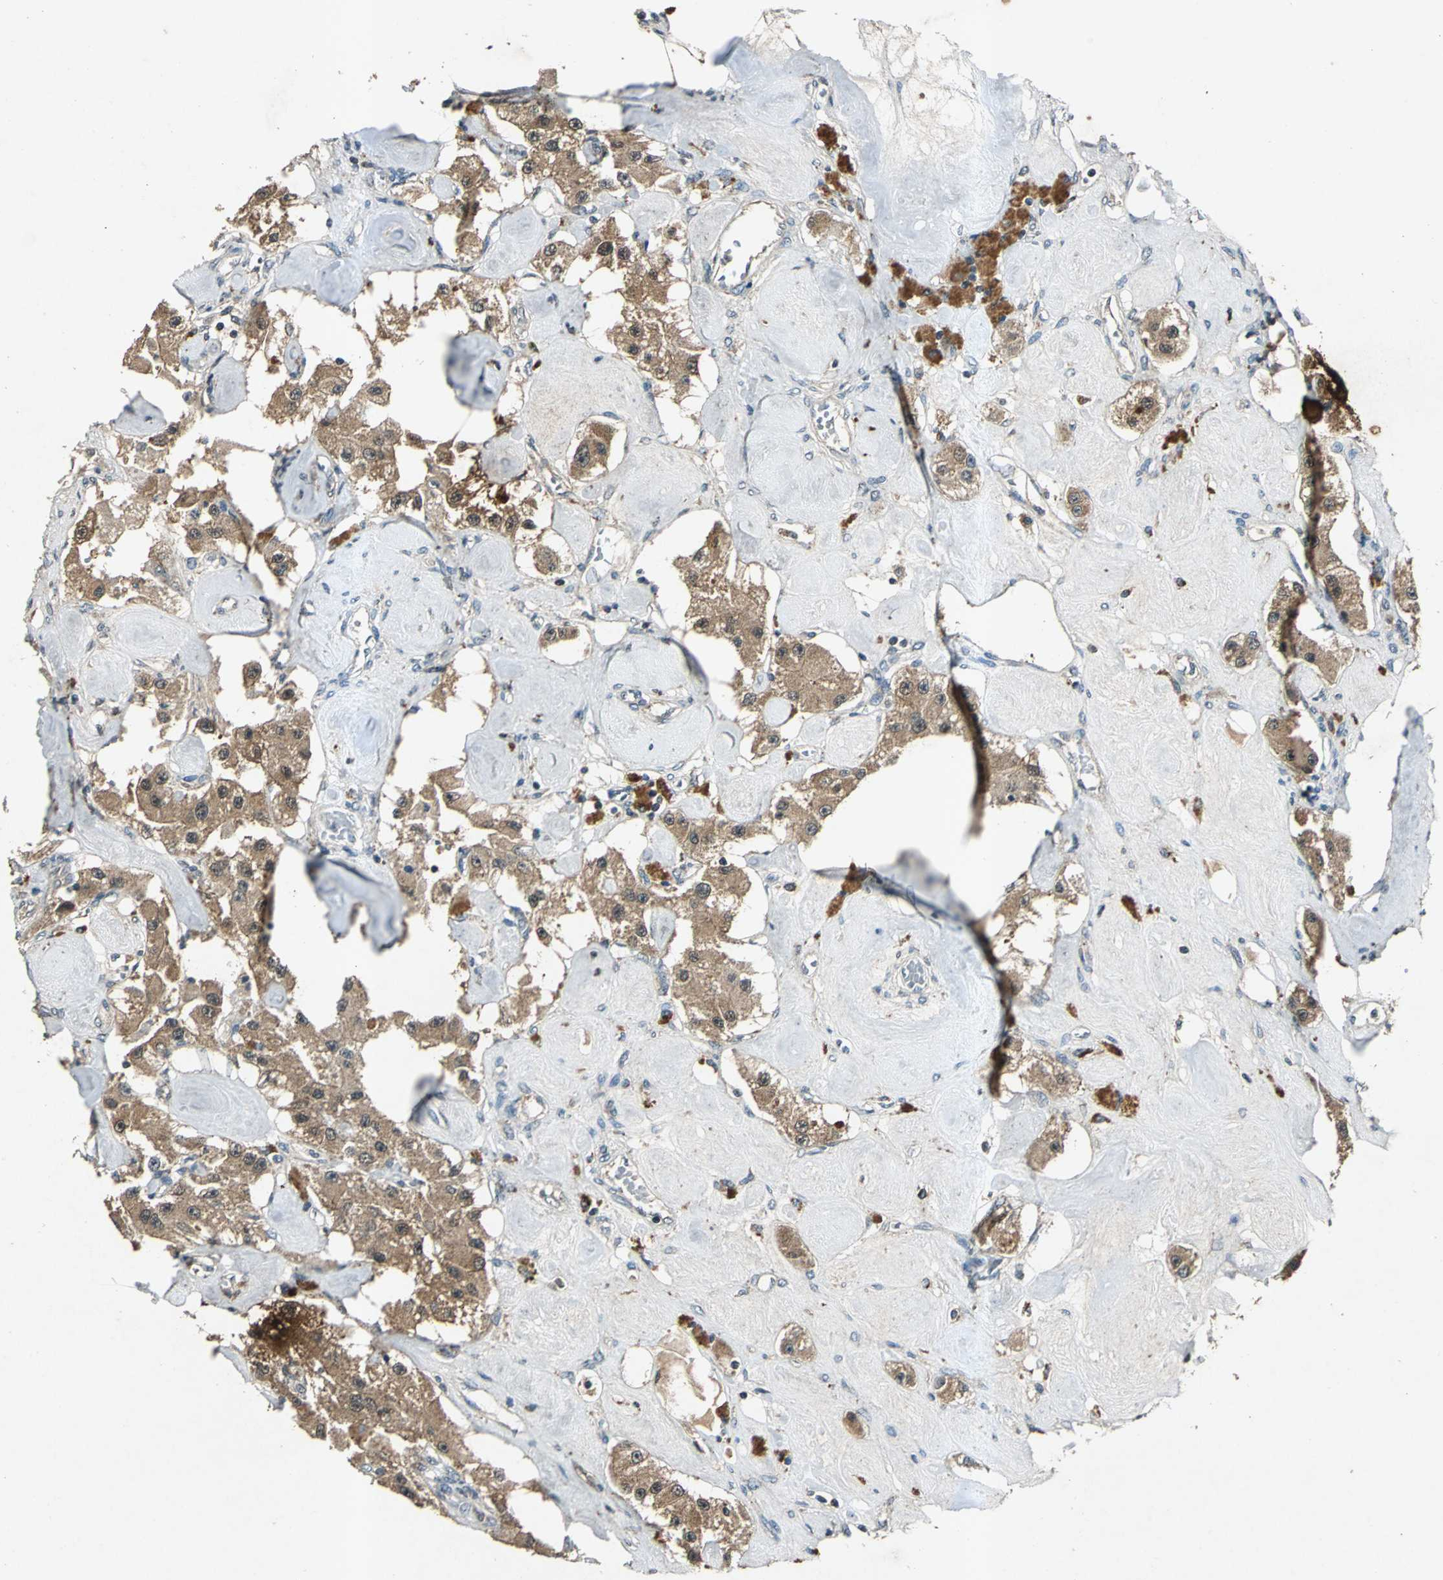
{"staining": {"intensity": "moderate", "quantity": ">75%", "location": "cytoplasmic/membranous"}, "tissue": "carcinoid", "cell_type": "Tumor cells", "image_type": "cancer", "snomed": [{"axis": "morphology", "description": "Carcinoid, malignant, NOS"}, {"axis": "topography", "description": "Pancreas"}], "caption": "Moderate cytoplasmic/membranous expression is present in about >75% of tumor cells in carcinoid. (DAB (3,3'-diaminobenzidine) IHC, brown staining for protein, blue staining for nuclei).", "gene": "AHSA1", "patient": {"sex": "male", "age": 41}}